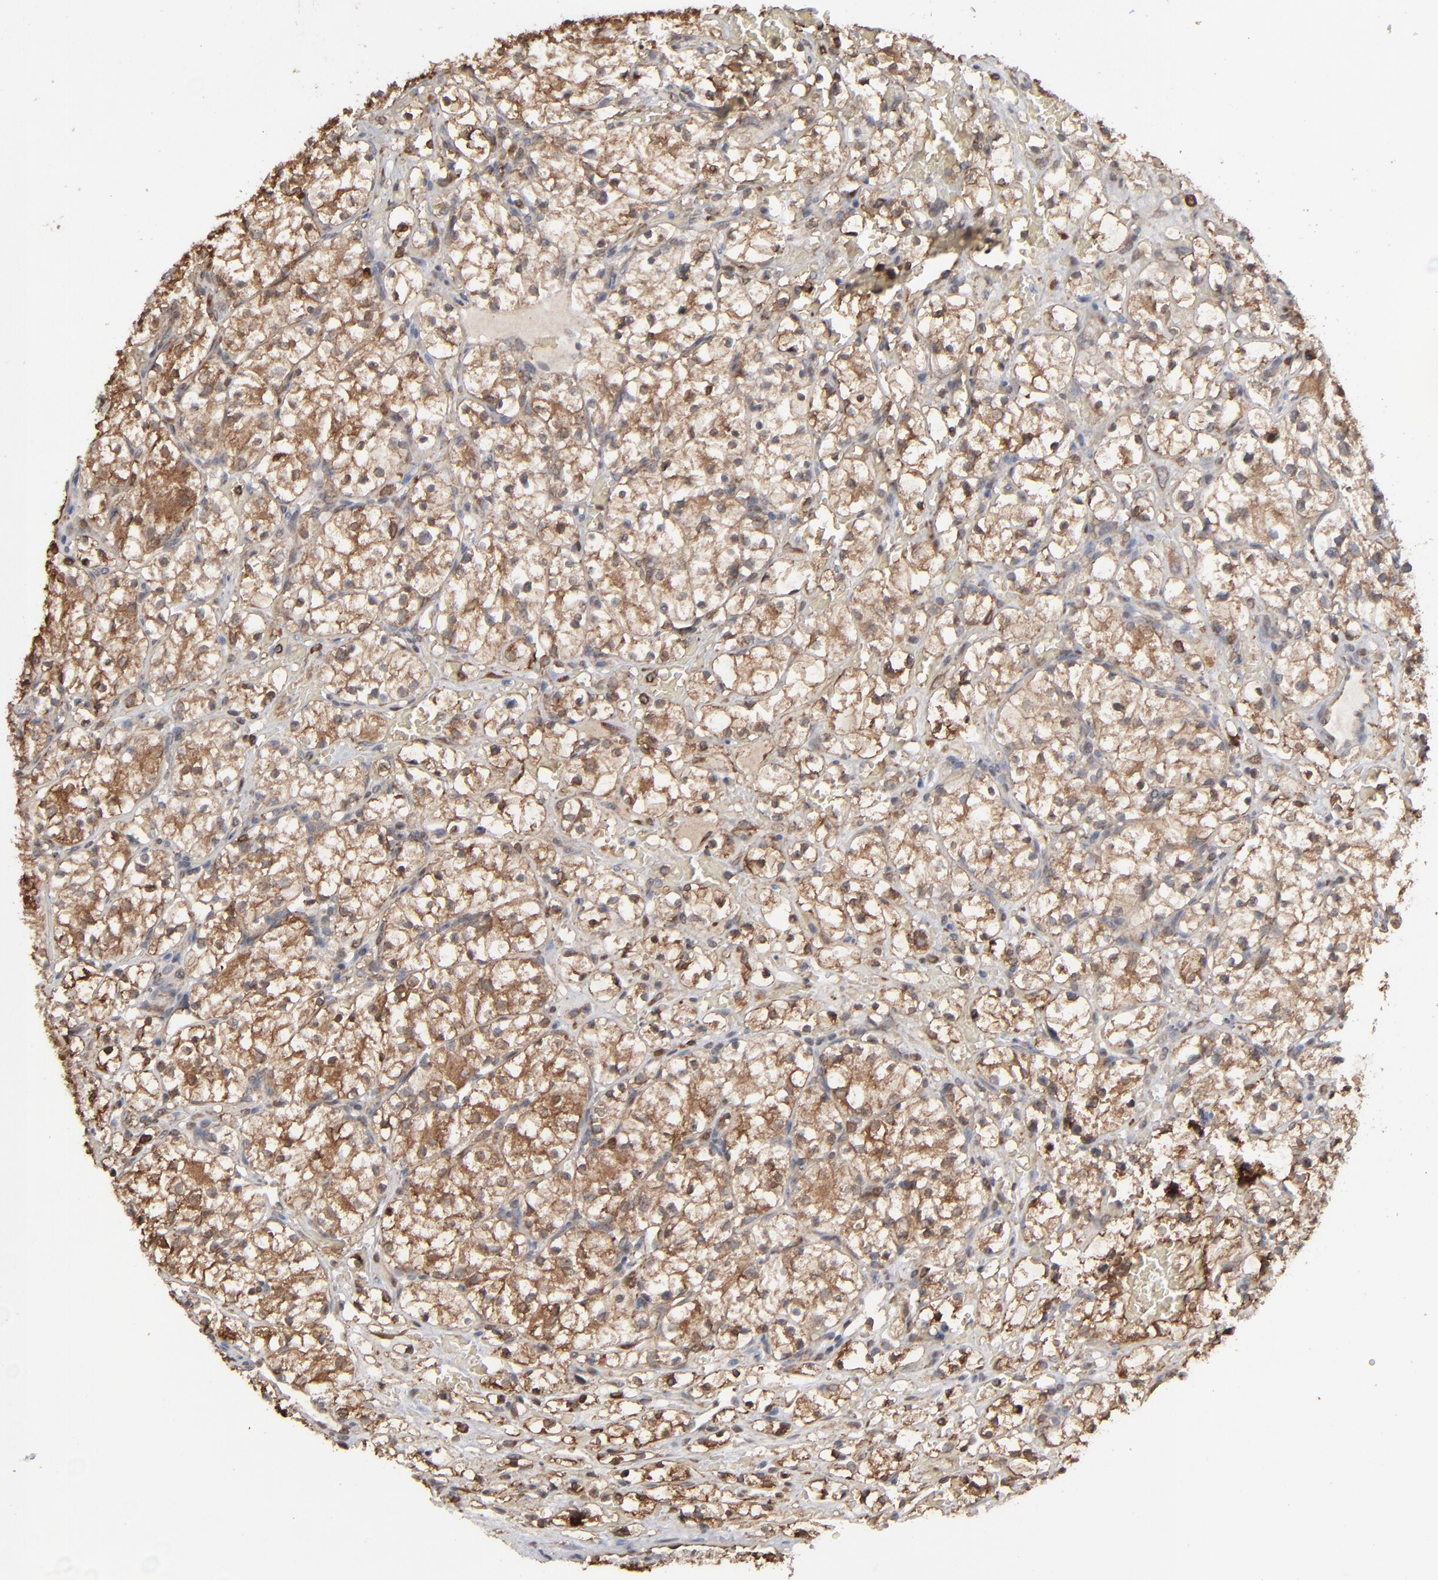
{"staining": {"intensity": "moderate", "quantity": ">75%", "location": "cytoplasmic/membranous"}, "tissue": "renal cancer", "cell_type": "Tumor cells", "image_type": "cancer", "snomed": [{"axis": "morphology", "description": "Adenocarcinoma, NOS"}, {"axis": "topography", "description": "Kidney"}], "caption": "Adenocarcinoma (renal) tissue exhibits moderate cytoplasmic/membranous positivity in approximately >75% of tumor cells The staining is performed using DAB (3,3'-diaminobenzidine) brown chromogen to label protein expression. The nuclei are counter-stained blue using hematoxylin.", "gene": "NME1-NME2", "patient": {"sex": "female", "age": 60}}